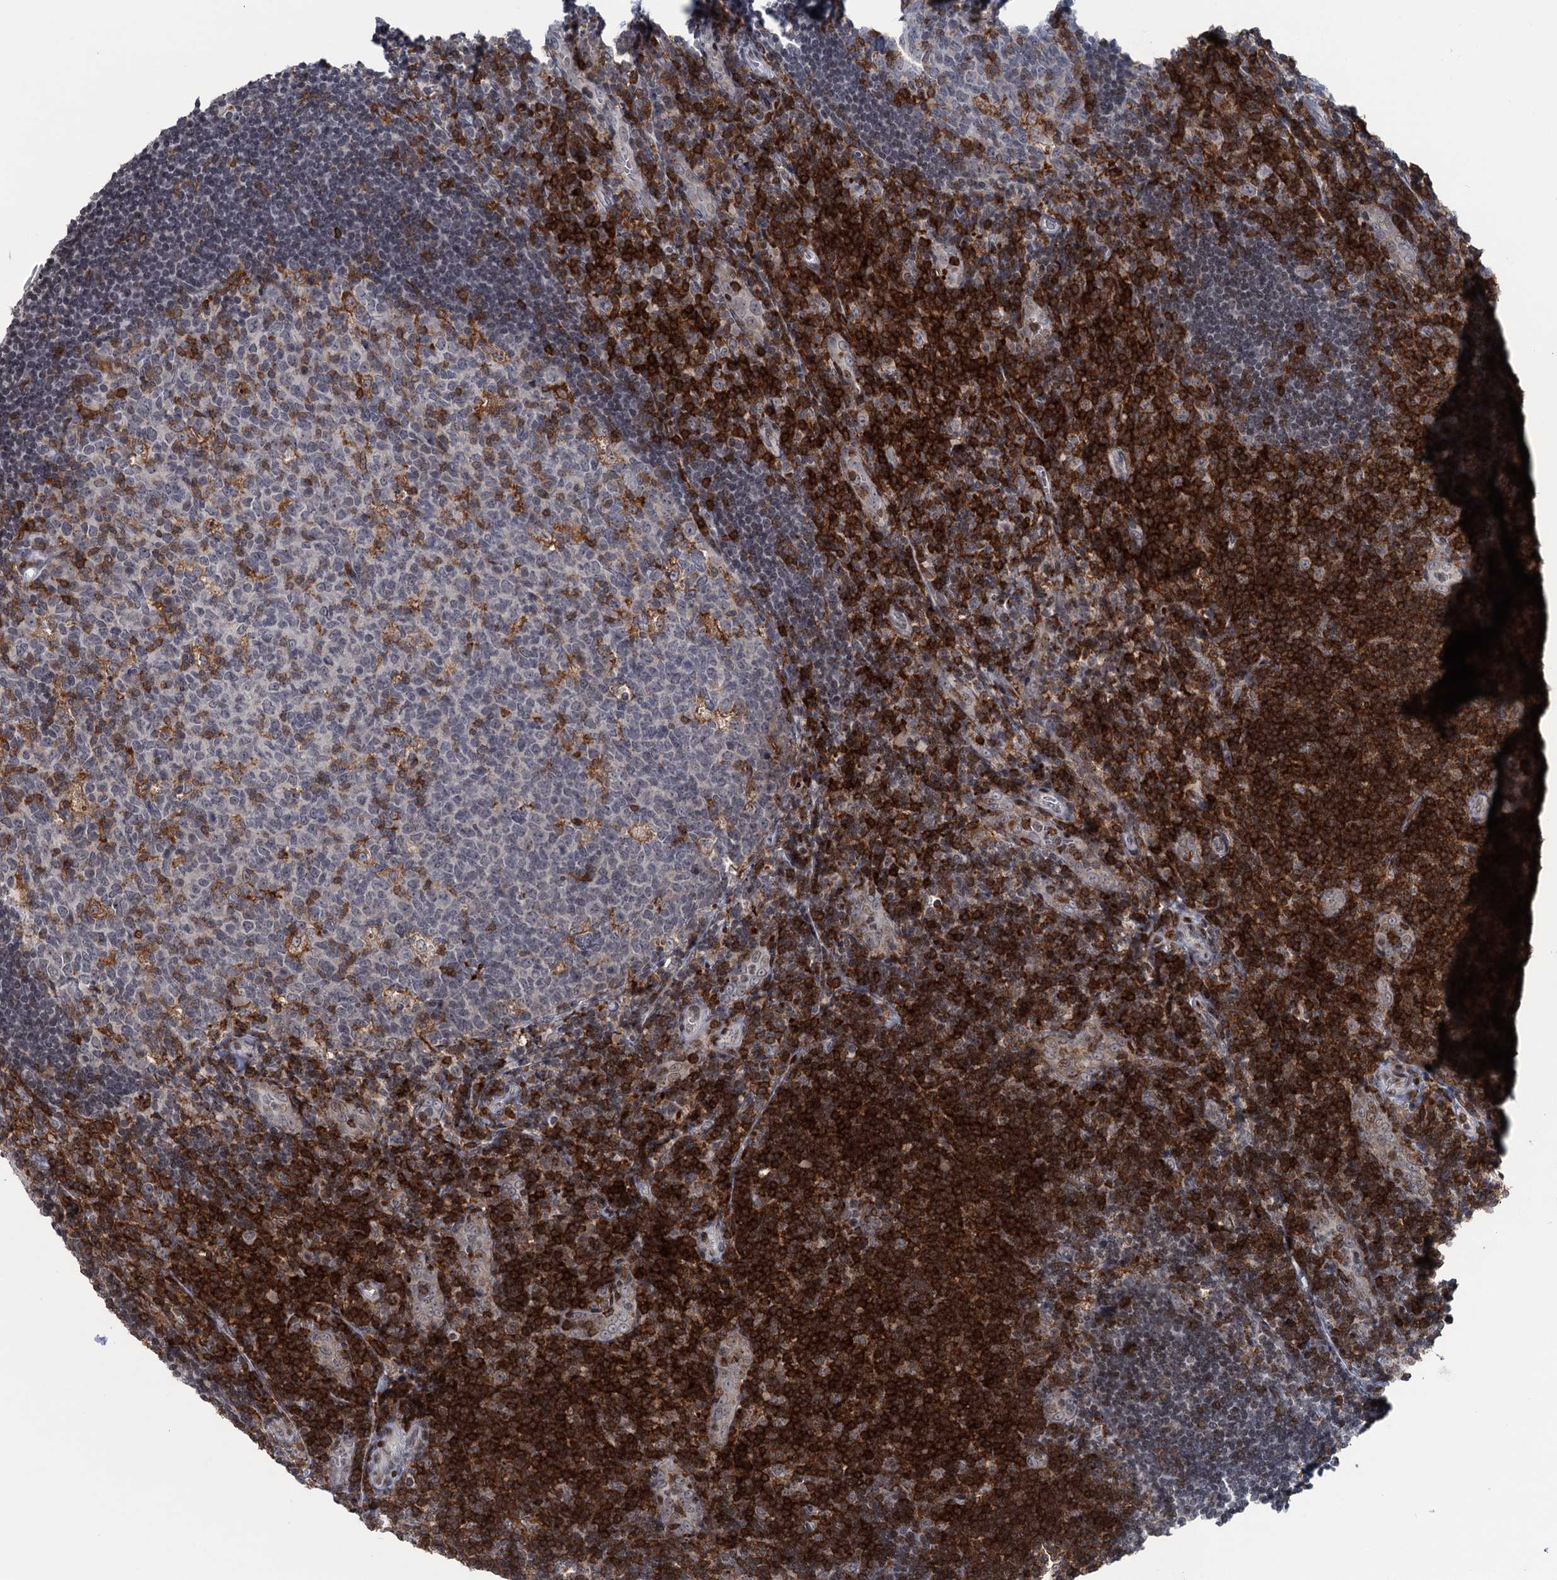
{"staining": {"intensity": "moderate", "quantity": "<25%", "location": "cytoplasmic/membranous"}, "tissue": "tonsil", "cell_type": "Germinal center cells", "image_type": "normal", "snomed": [{"axis": "morphology", "description": "Normal tissue, NOS"}, {"axis": "topography", "description": "Tonsil"}], "caption": "Tonsil stained with DAB IHC displays low levels of moderate cytoplasmic/membranous staining in approximately <25% of germinal center cells. The protein is shown in brown color, while the nuclei are stained blue.", "gene": "FYB1", "patient": {"sex": "male", "age": 17}}